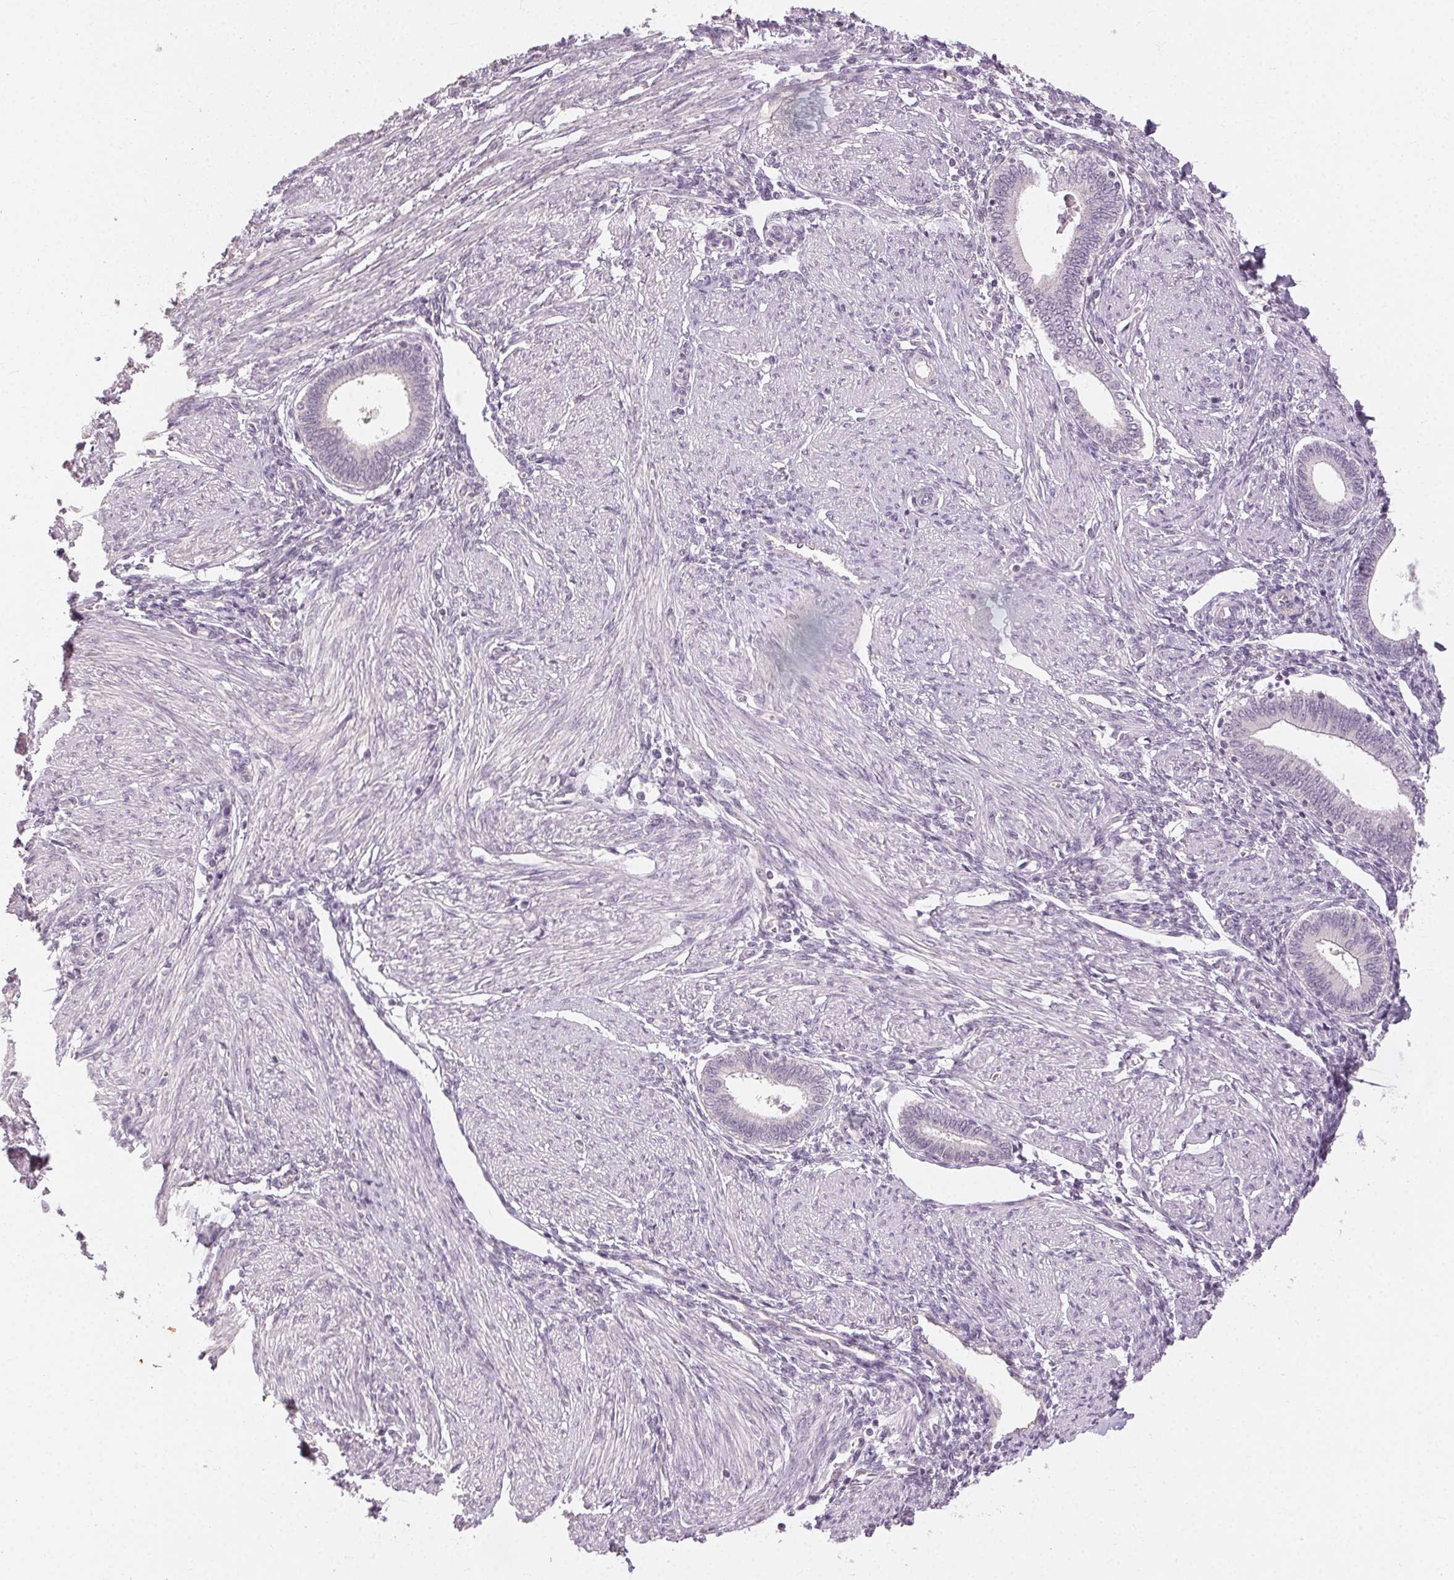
{"staining": {"intensity": "negative", "quantity": "none", "location": "none"}, "tissue": "endometrium", "cell_type": "Cells in endometrial stroma", "image_type": "normal", "snomed": [{"axis": "morphology", "description": "Normal tissue, NOS"}, {"axis": "topography", "description": "Endometrium"}], "caption": "Immunohistochemical staining of unremarkable human endometrium reveals no significant staining in cells in endometrial stroma.", "gene": "CLTRN", "patient": {"sex": "female", "age": 42}}